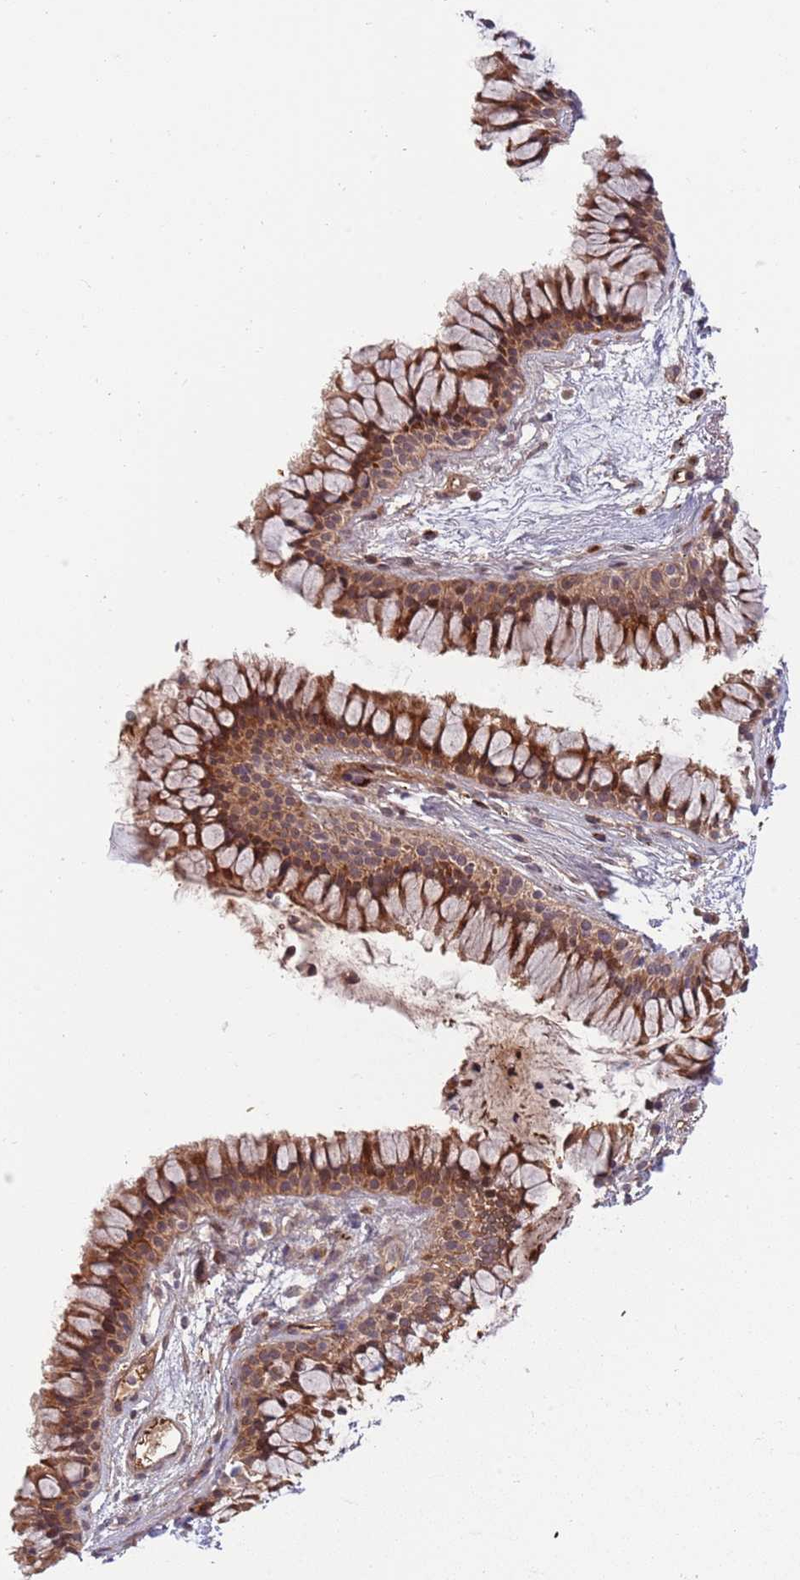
{"staining": {"intensity": "strong", "quantity": ">75%", "location": "cytoplasmic/membranous"}, "tissue": "nasopharynx", "cell_type": "Respiratory epithelial cells", "image_type": "normal", "snomed": [{"axis": "morphology", "description": "Normal tissue, NOS"}, {"axis": "topography", "description": "Nasopharynx"}], "caption": "Immunohistochemistry photomicrograph of benign nasopharynx stained for a protein (brown), which shows high levels of strong cytoplasmic/membranous expression in about >75% of respiratory epithelial cells.", "gene": "NT5DC4", "patient": {"sex": "male", "age": 82}}